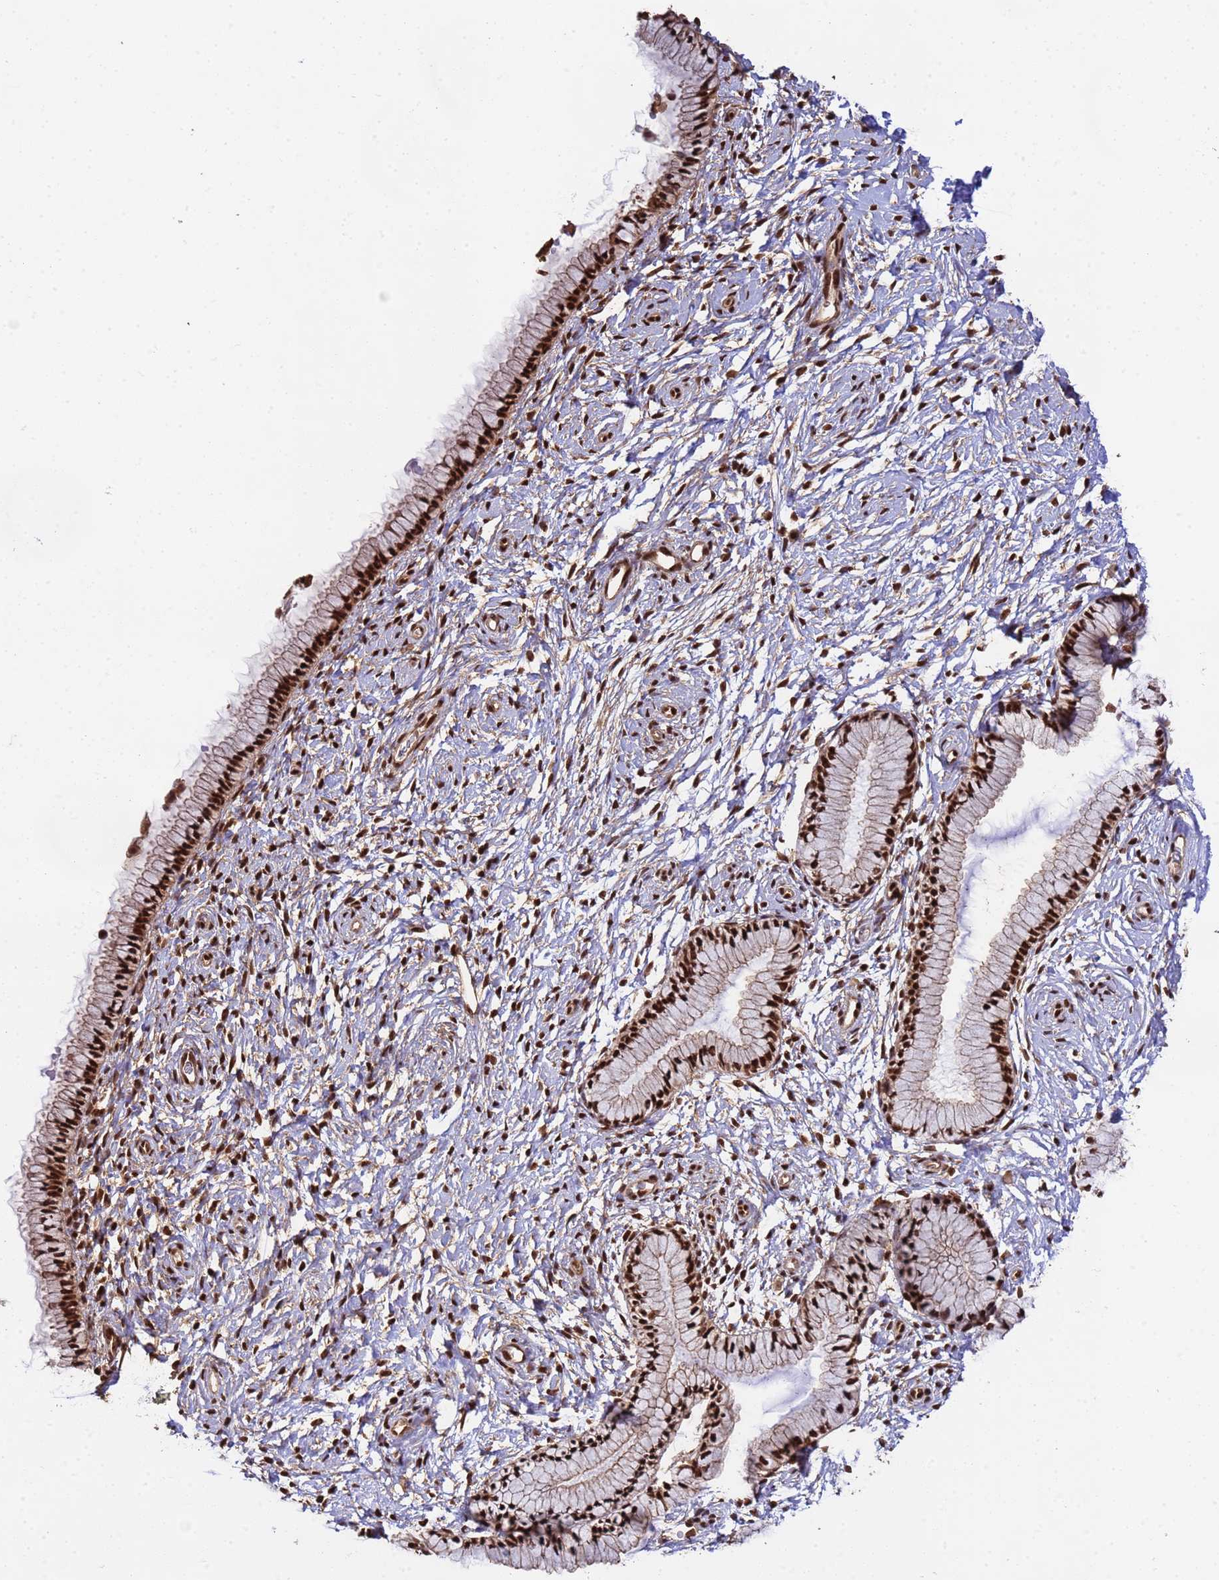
{"staining": {"intensity": "strong", "quantity": ">75%", "location": "nuclear"}, "tissue": "cervix", "cell_type": "Glandular cells", "image_type": "normal", "snomed": [{"axis": "morphology", "description": "Normal tissue, NOS"}, {"axis": "topography", "description": "Cervix"}], "caption": "Immunohistochemical staining of unremarkable cervix demonstrates high levels of strong nuclear expression in about >75% of glandular cells. Nuclei are stained in blue.", "gene": "SYF2", "patient": {"sex": "female", "age": 33}}